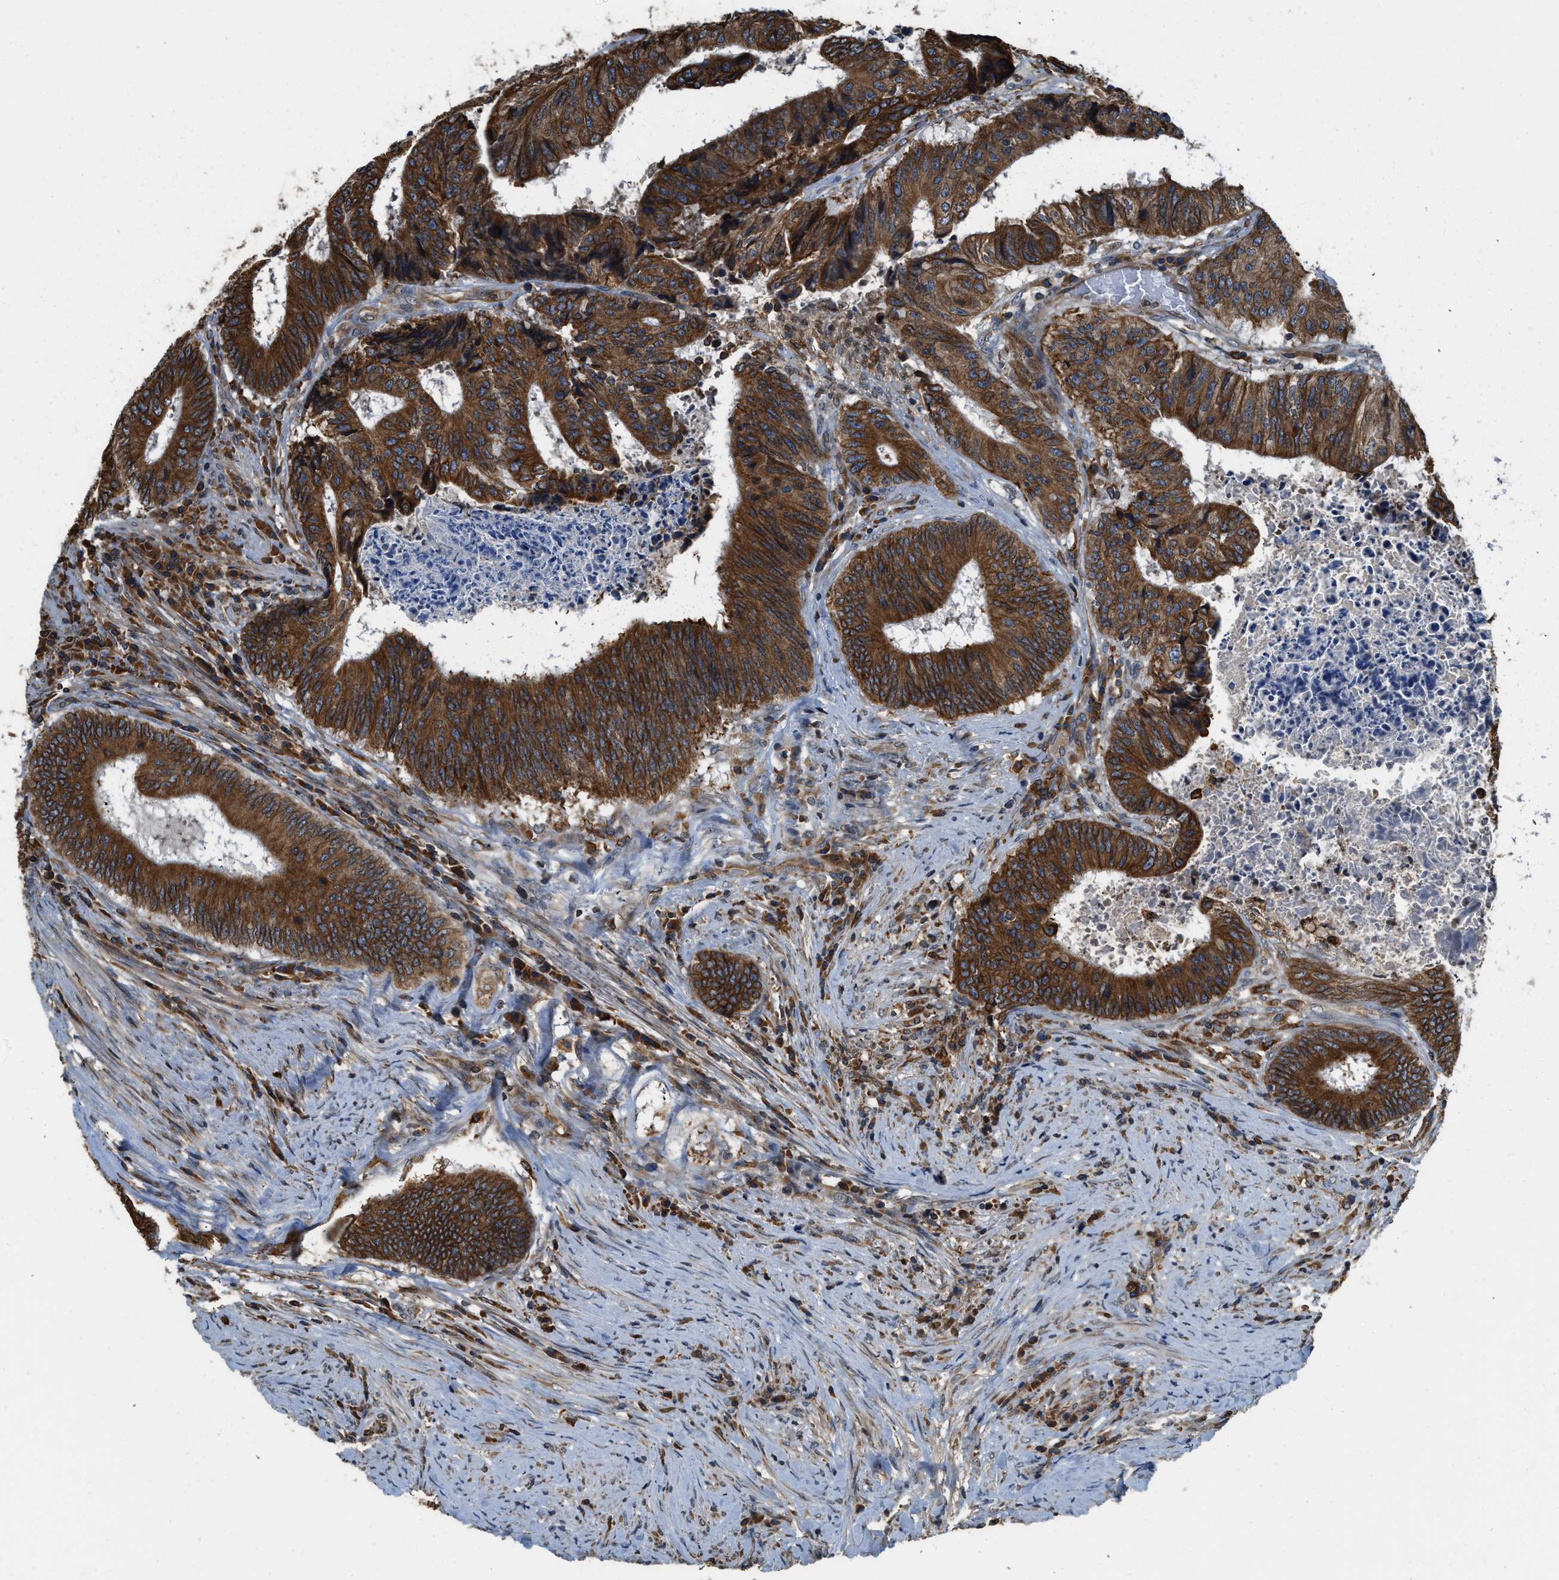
{"staining": {"intensity": "strong", "quantity": ">75%", "location": "cytoplasmic/membranous"}, "tissue": "colorectal cancer", "cell_type": "Tumor cells", "image_type": "cancer", "snomed": [{"axis": "morphology", "description": "Adenocarcinoma, NOS"}, {"axis": "topography", "description": "Rectum"}], "caption": "A brown stain highlights strong cytoplasmic/membranous staining of a protein in human colorectal adenocarcinoma tumor cells.", "gene": "BCAP31", "patient": {"sex": "male", "age": 72}}